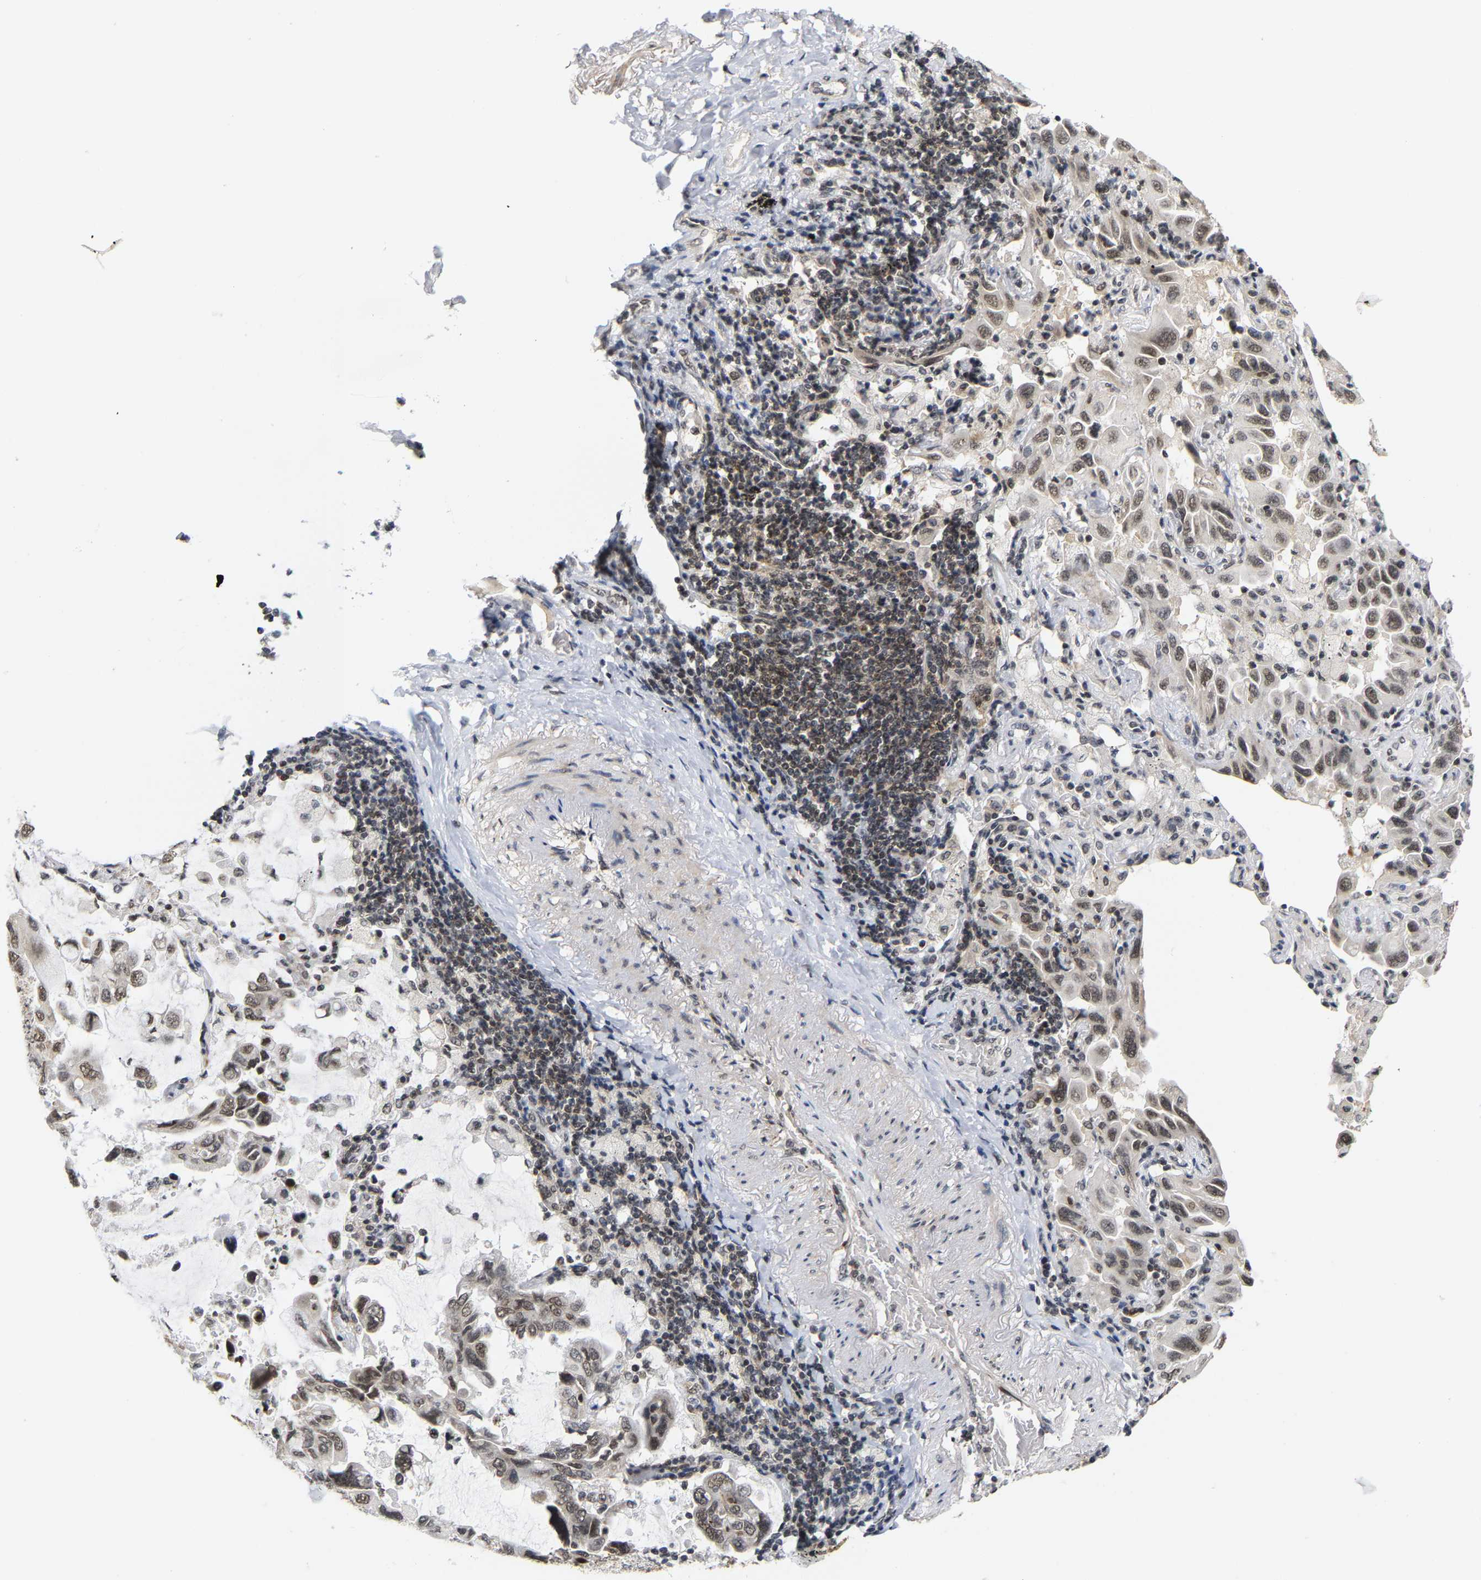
{"staining": {"intensity": "moderate", "quantity": ">75%", "location": "nuclear"}, "tissue": "lung cancer", "cell_type": "Tumor cells", "image_type": "cancer", "snomed": [{"axis": "morphology", "description": "Adenocarcinoma, NOS"}, {"axis": "topography", "description": "Lung"}], "caption": "DAB (3,3'-diaminobenzidine) immunohistochemical staining of lung cancer demonstrates moderate nuclear protein staining in about >75% of tumor cells.", "gene": "ANKRD6", "patient": {"sex": "male", "age": 64}}